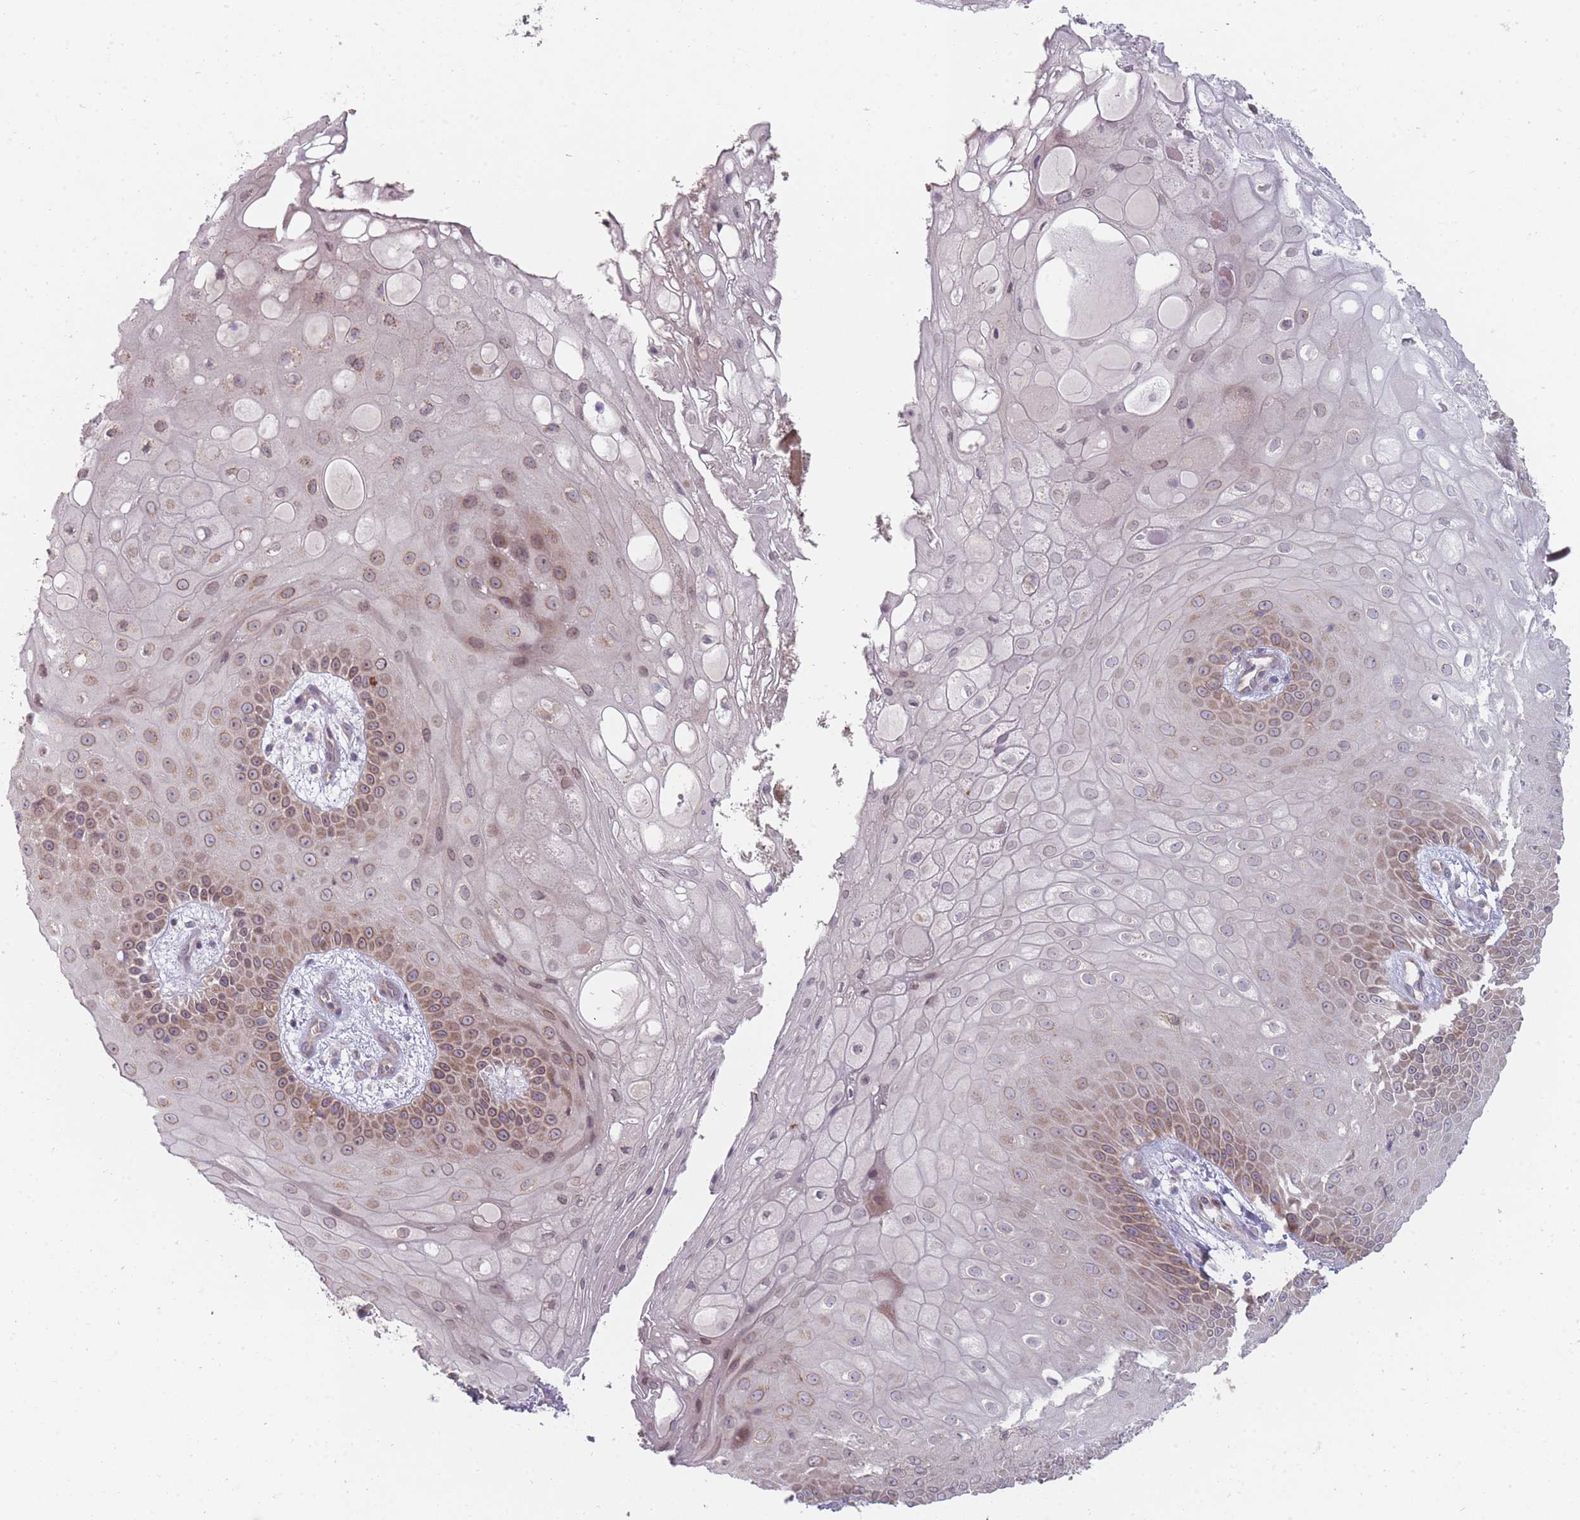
{"staining": {"intensity": "moderate", "quantity": "25%-75%", "location": "cytoplasmic/membranous"}, "tissue": "skin", "cell_type": "Epidermal cells", "image_type": "normal", "snomed": [{"axis": "morphology", "description": "Normal tissue, NOS"}, {"axis": "topography", "description": "Anal"}], "caption": "Brown immunohistochemical staining in normal human skin exhibits moderate cytoplasmic/membranous positivity in about 25%-75% of epidermal cells.", "gene": "PCDH12", "patient": {"sex": "male", "age": 80}}